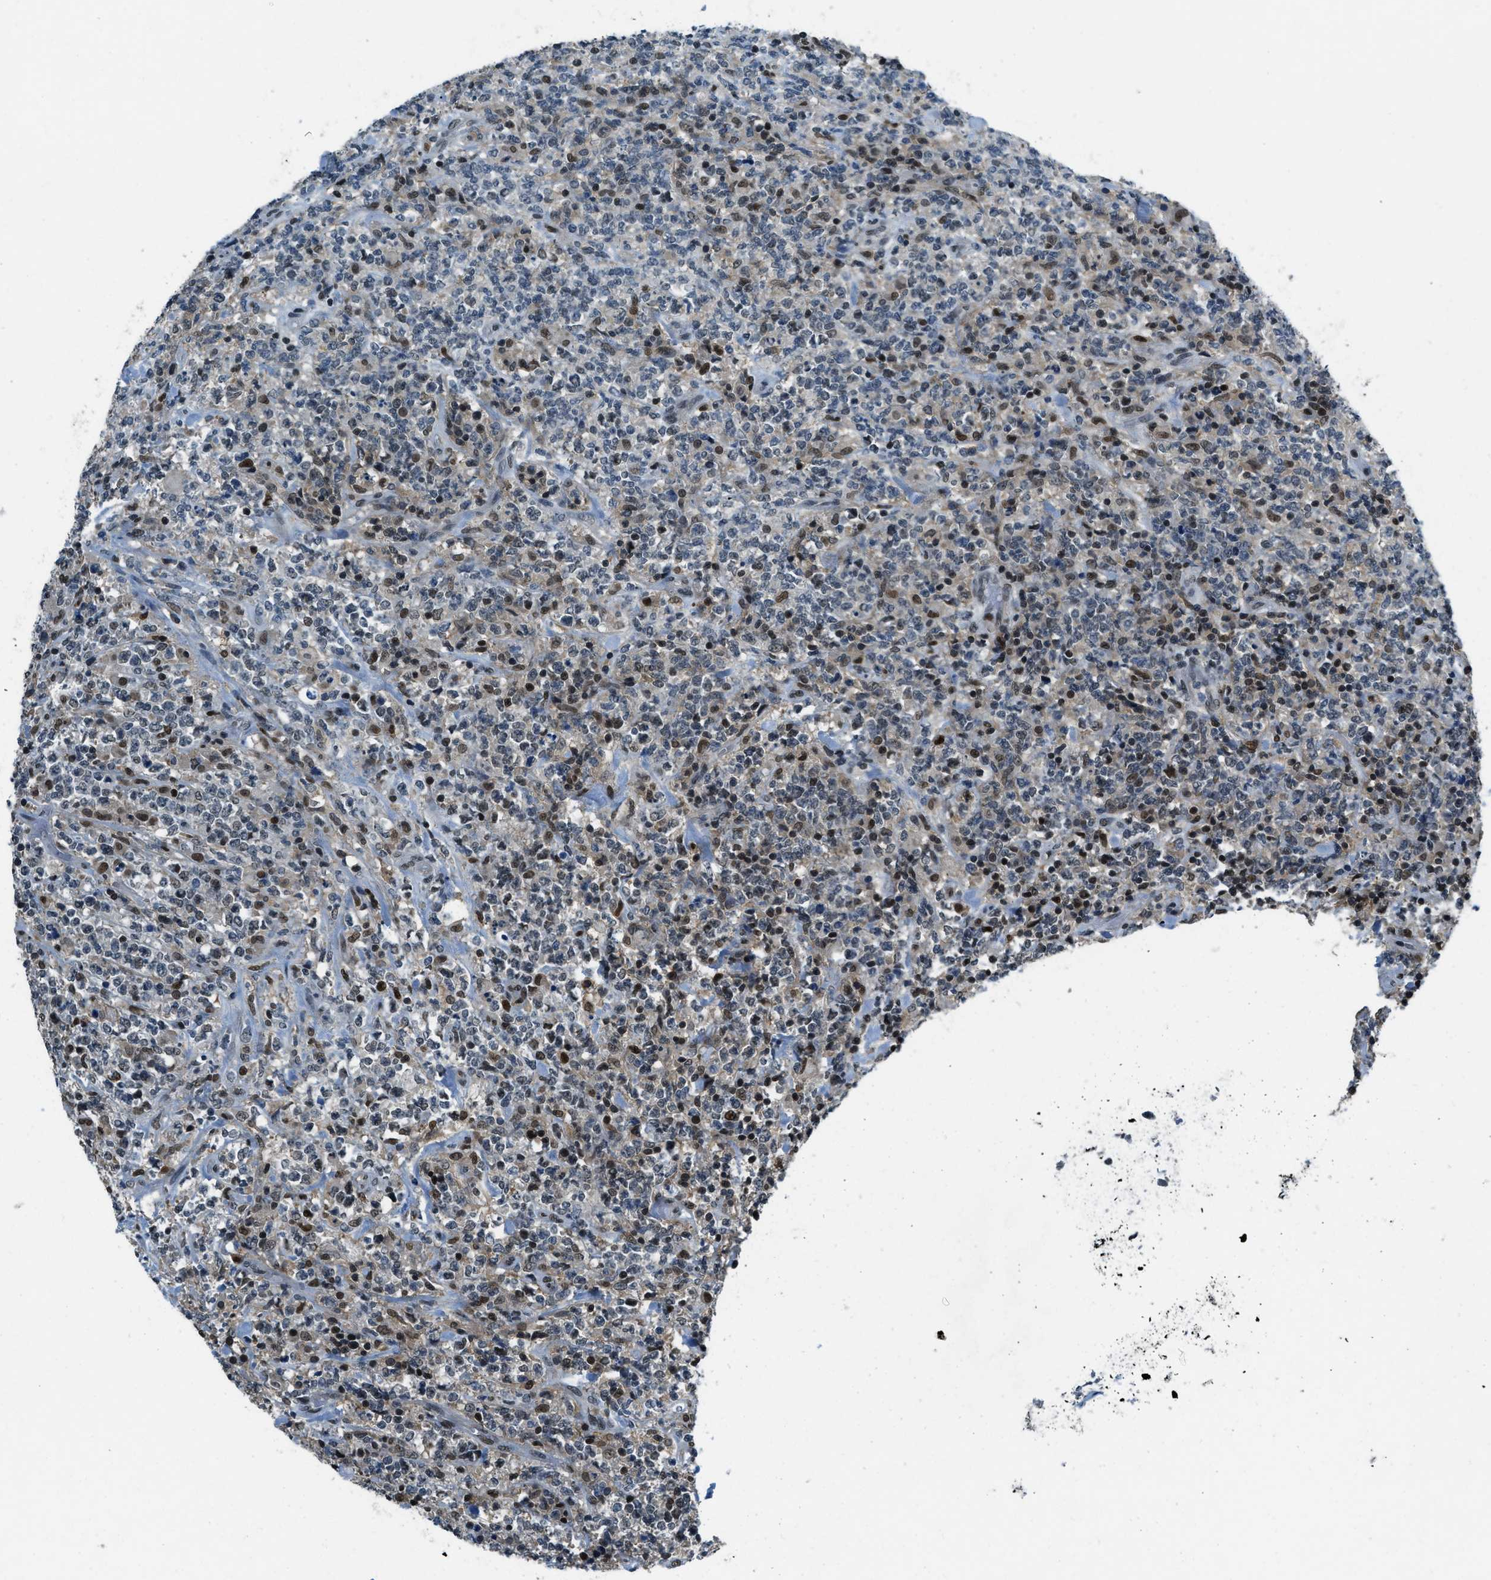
{"staining": {"intensity": "moderate", "quantity": "25%-75%", "location": "nuclear"}, "tissue": "lymphoma", "cell_type": "Tumor cells", "image_type": "cancer", "snomed": [{"axis": "morphology", "description": "Malignant lymphoma, non-Hodgkin's type, High grade"}, {"axis": "topography", "description": "Soft tissue"}], "caption": "An immunohistochemistry photomicrograph of tumor tissue is shown. Protein staining in brown labels moderate nuclear positivity in high-grade malignant lymphoma, non-Hodgkin's type within tumor cells. (Stains: DAB in brown, nuclei in blue, Microscopy: brightfield microscopy at high magnification).", "gene": "OGFR", "patient": {"sex": "male", "age": 18}}